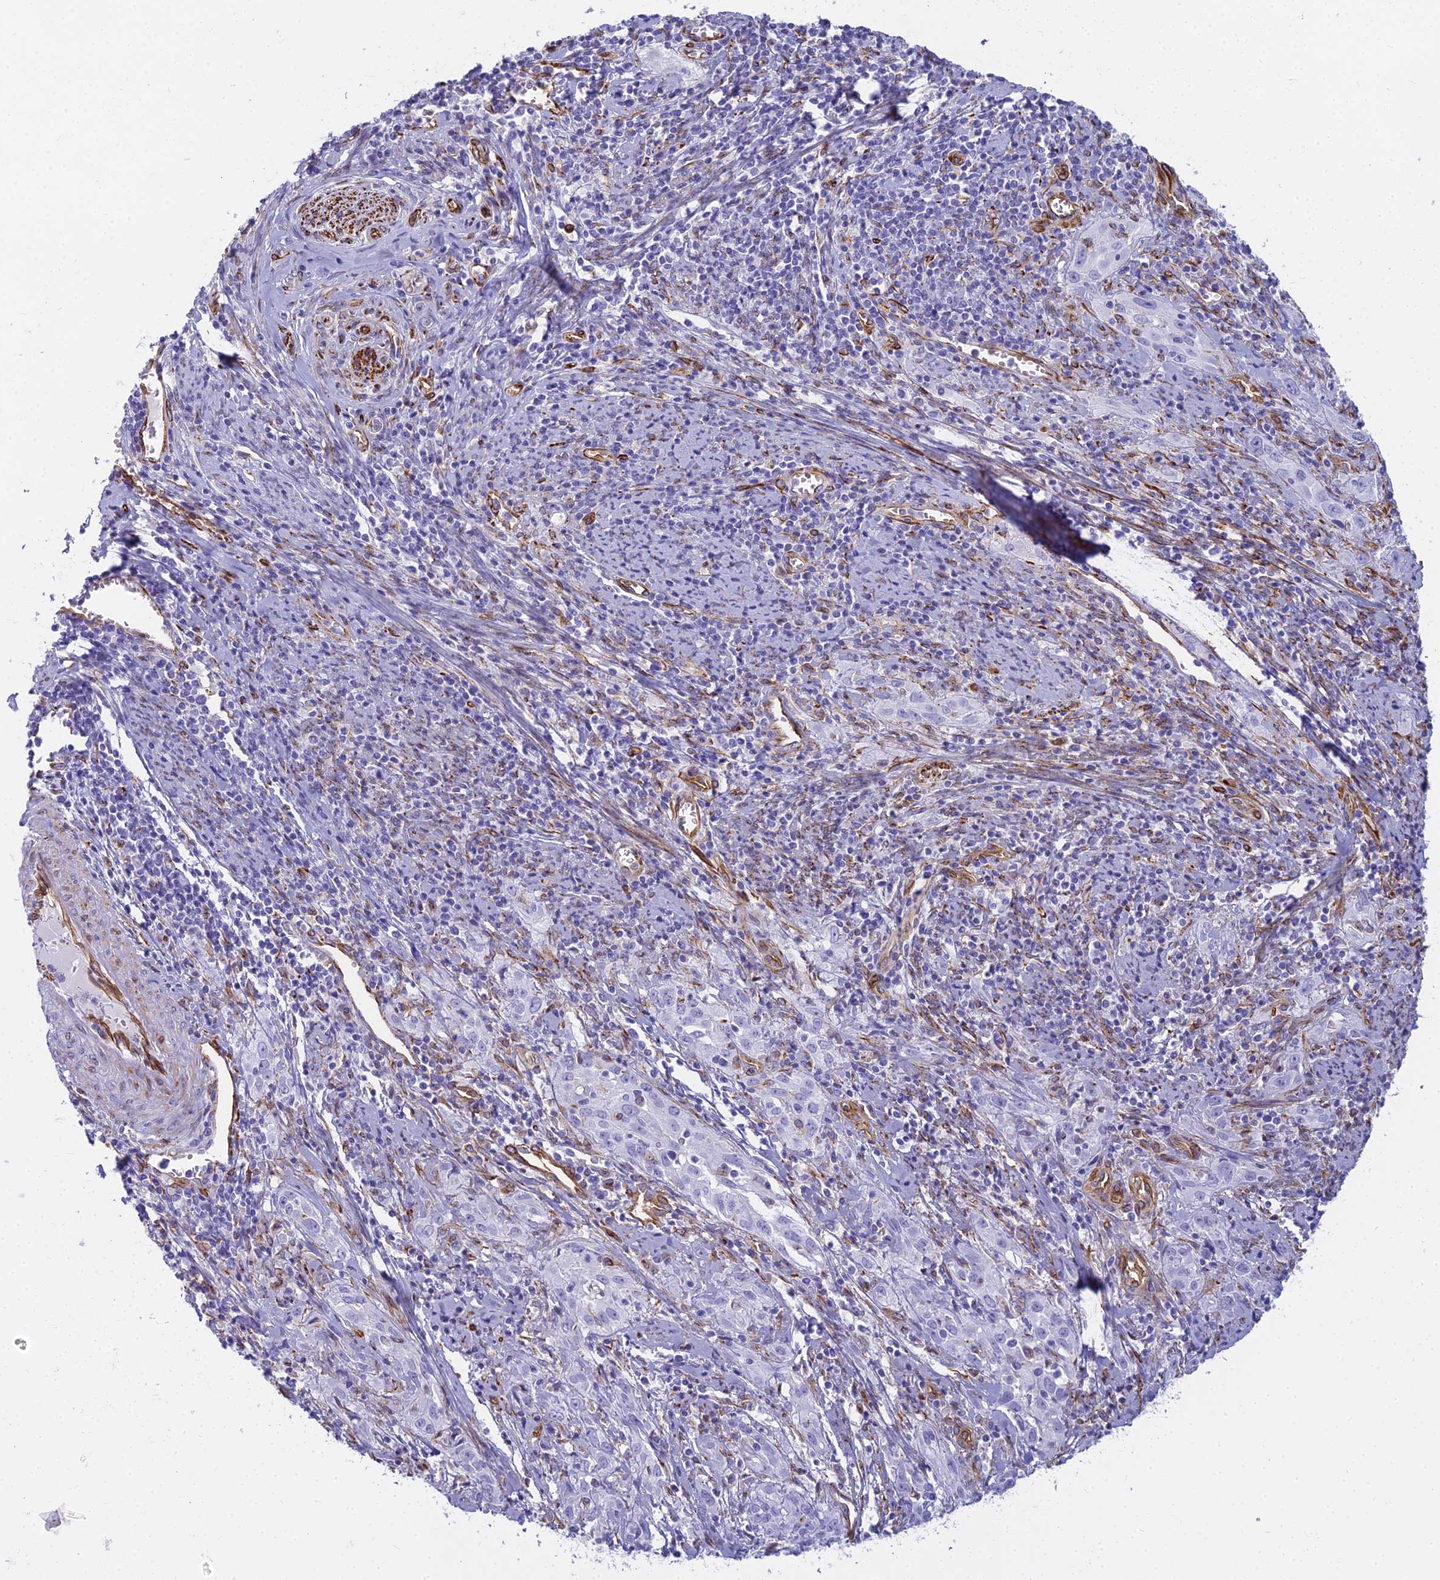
{"staining": {"intensity": "negative", "quantity": "none", "location": "none"}, "tissue": "cervical cancer", "cell_type": "Tumor cells", "image_type": "cancer", "snomed": [{"axis": "morphology", "description": "Squamous cell carcinoma, NOS"}, {"axis": "topography", "description": "Cervix"}], "caption": "Histopathology image shows no protein expression in tumor cells of cervical squamous cell carcinoma tissue.", "gene": "EVI2A", "patient": {"sex": "female", "age": 57}}